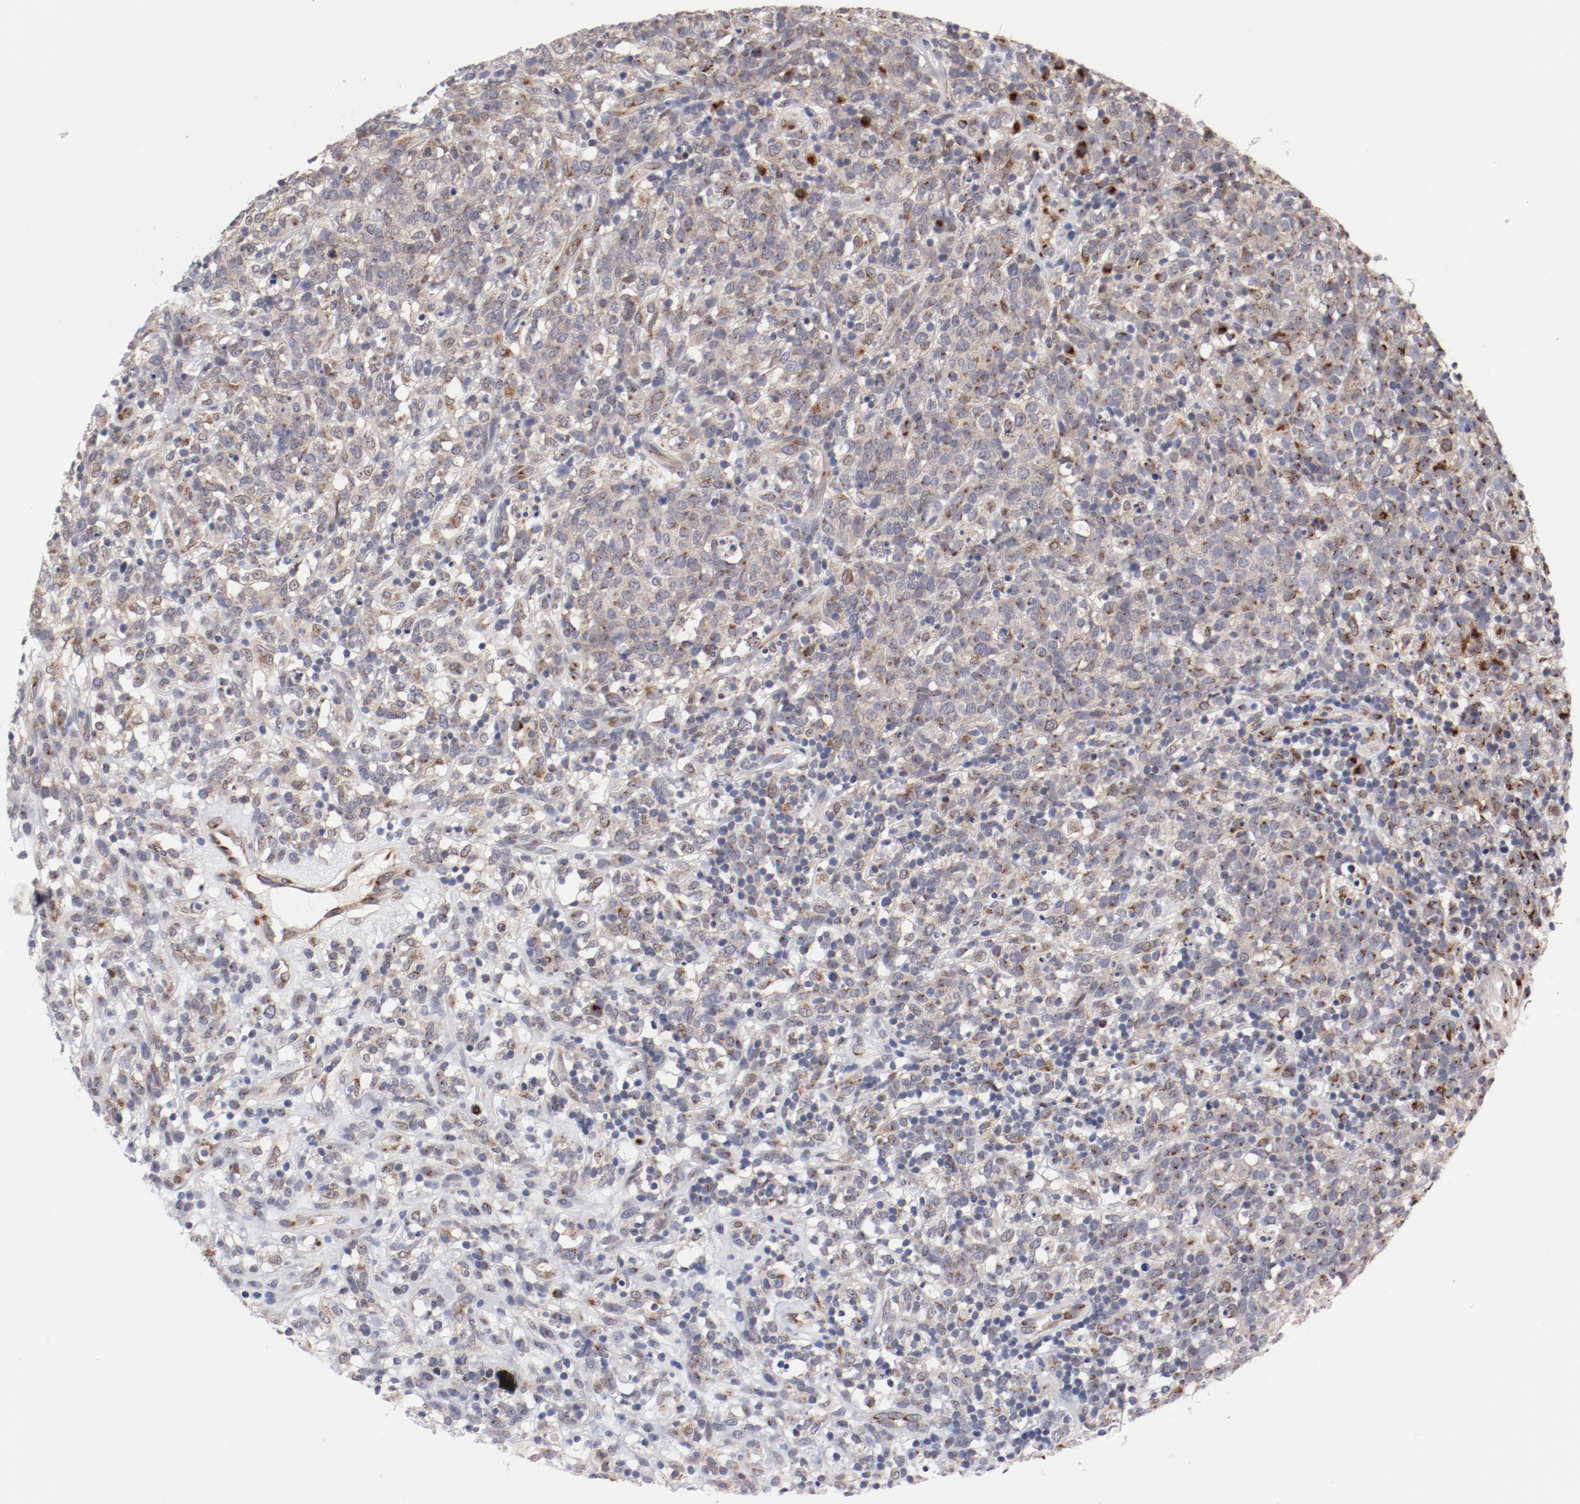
{"staining": {"intensity": "negative", "quantity": "none", "location": "none"}, "tissue": "lymphoma", "cell_type": "Tumor cells", "image_type": "cancer", "snomed": [{"axis": "morphology", "description": "Malignant lymphoma, non-Hodgkin's type, High grade"}, {"axis": "topography", "description": "Lymph node"}], "caption": "This is a photomicrograph of IHC staining of lymphoma, which shows no expression in tumor cells. (DAB (3,3'-diaminobenzidine) IHC with hematoxylin counter stain).", "gene": "RPL12", "patient": {"sex": "female", "age": 73}}